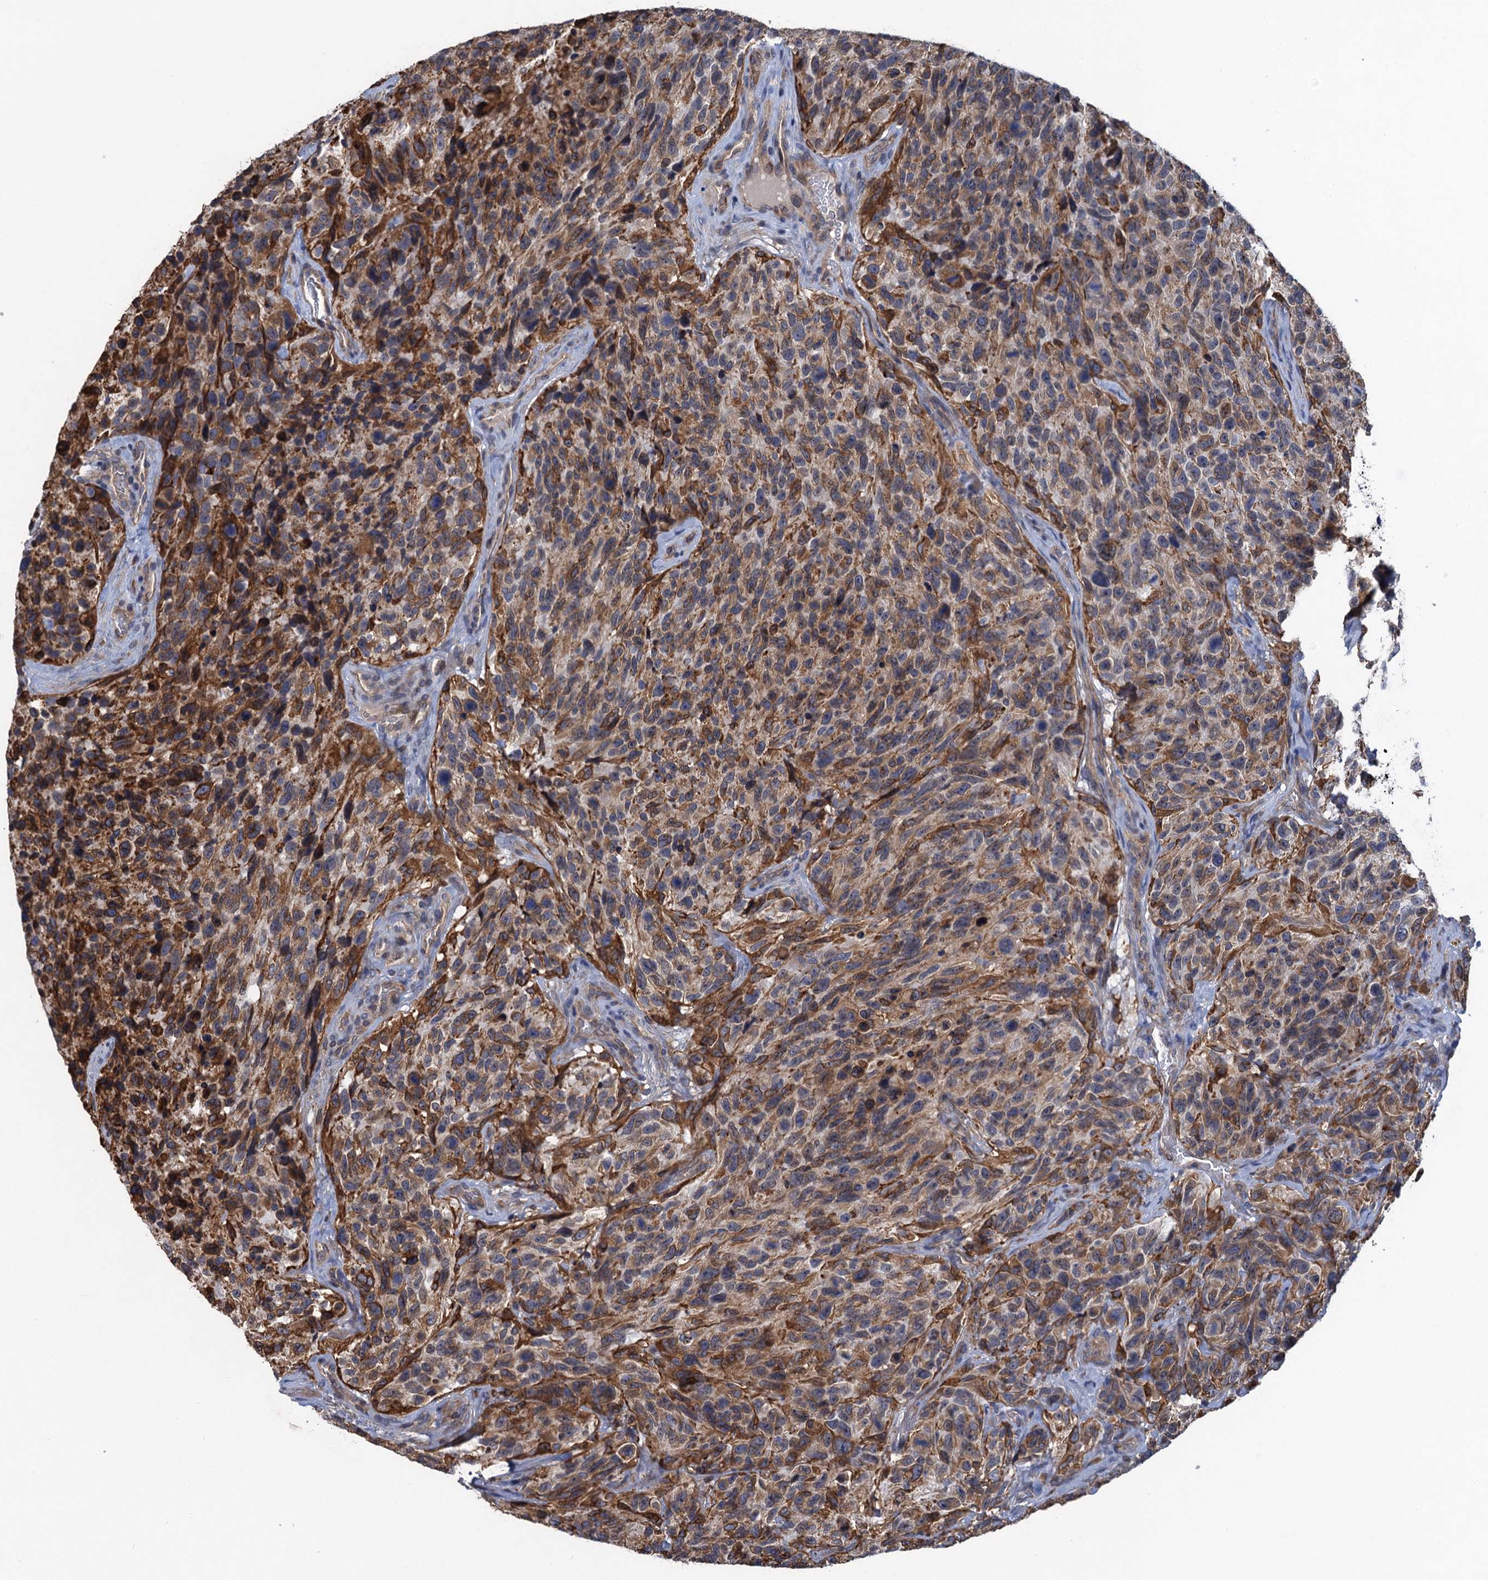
{"staining": {"intensity": "moderate", "quantity": "<25%", "location": "cytoplasmic/membranous"}, "tissue": "glioma", "cell_type": "Tumor cells", "image_type": "cancer", "snomed": [{"axis": "morphology", "description": "Glioma, malignant, High grade"}, {"axis": "topography", "description": "Brain"}], "caption": "The image shows immunohistochemical staining of high-grade glioma (malignant). There is moderate cytoplasmic/membranous expression is present in about <25% of tumor cells.", "gene": "ARMC5", "patient": {"sex": "male", "age": 69}}